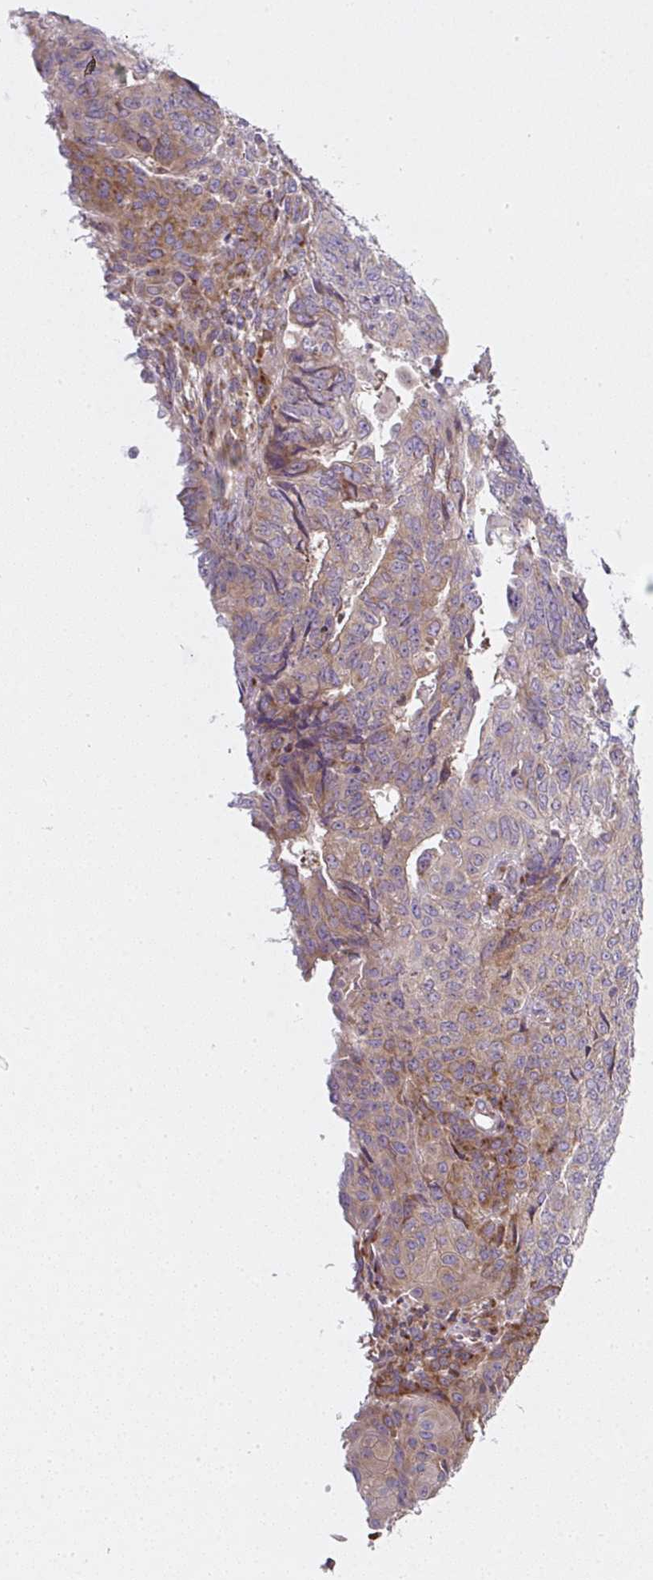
{"staining": {"intensity": "moderate", "quantity": "25%-75%", "location": "cytoplasmic/membranous"}, "tissue": "endometrial cancer", "cell_type": "Tumor cells", "image_type": "cancer", "snomed": [{"axis": "morphology", "description": "Adenocarcinoma, NOS"}, {"axis": "topography", "description": "Endometrium"}], "caption": "High-power microscopy captured an immunohistochemistry (IHC) micrograph of endometrial cancer, revealing moderate cytoplasmic/membranous positivity in approximately 25%-75% of tumor cells.", "gene": "MLX", "patient": {"sex": "female", "age": 32}}